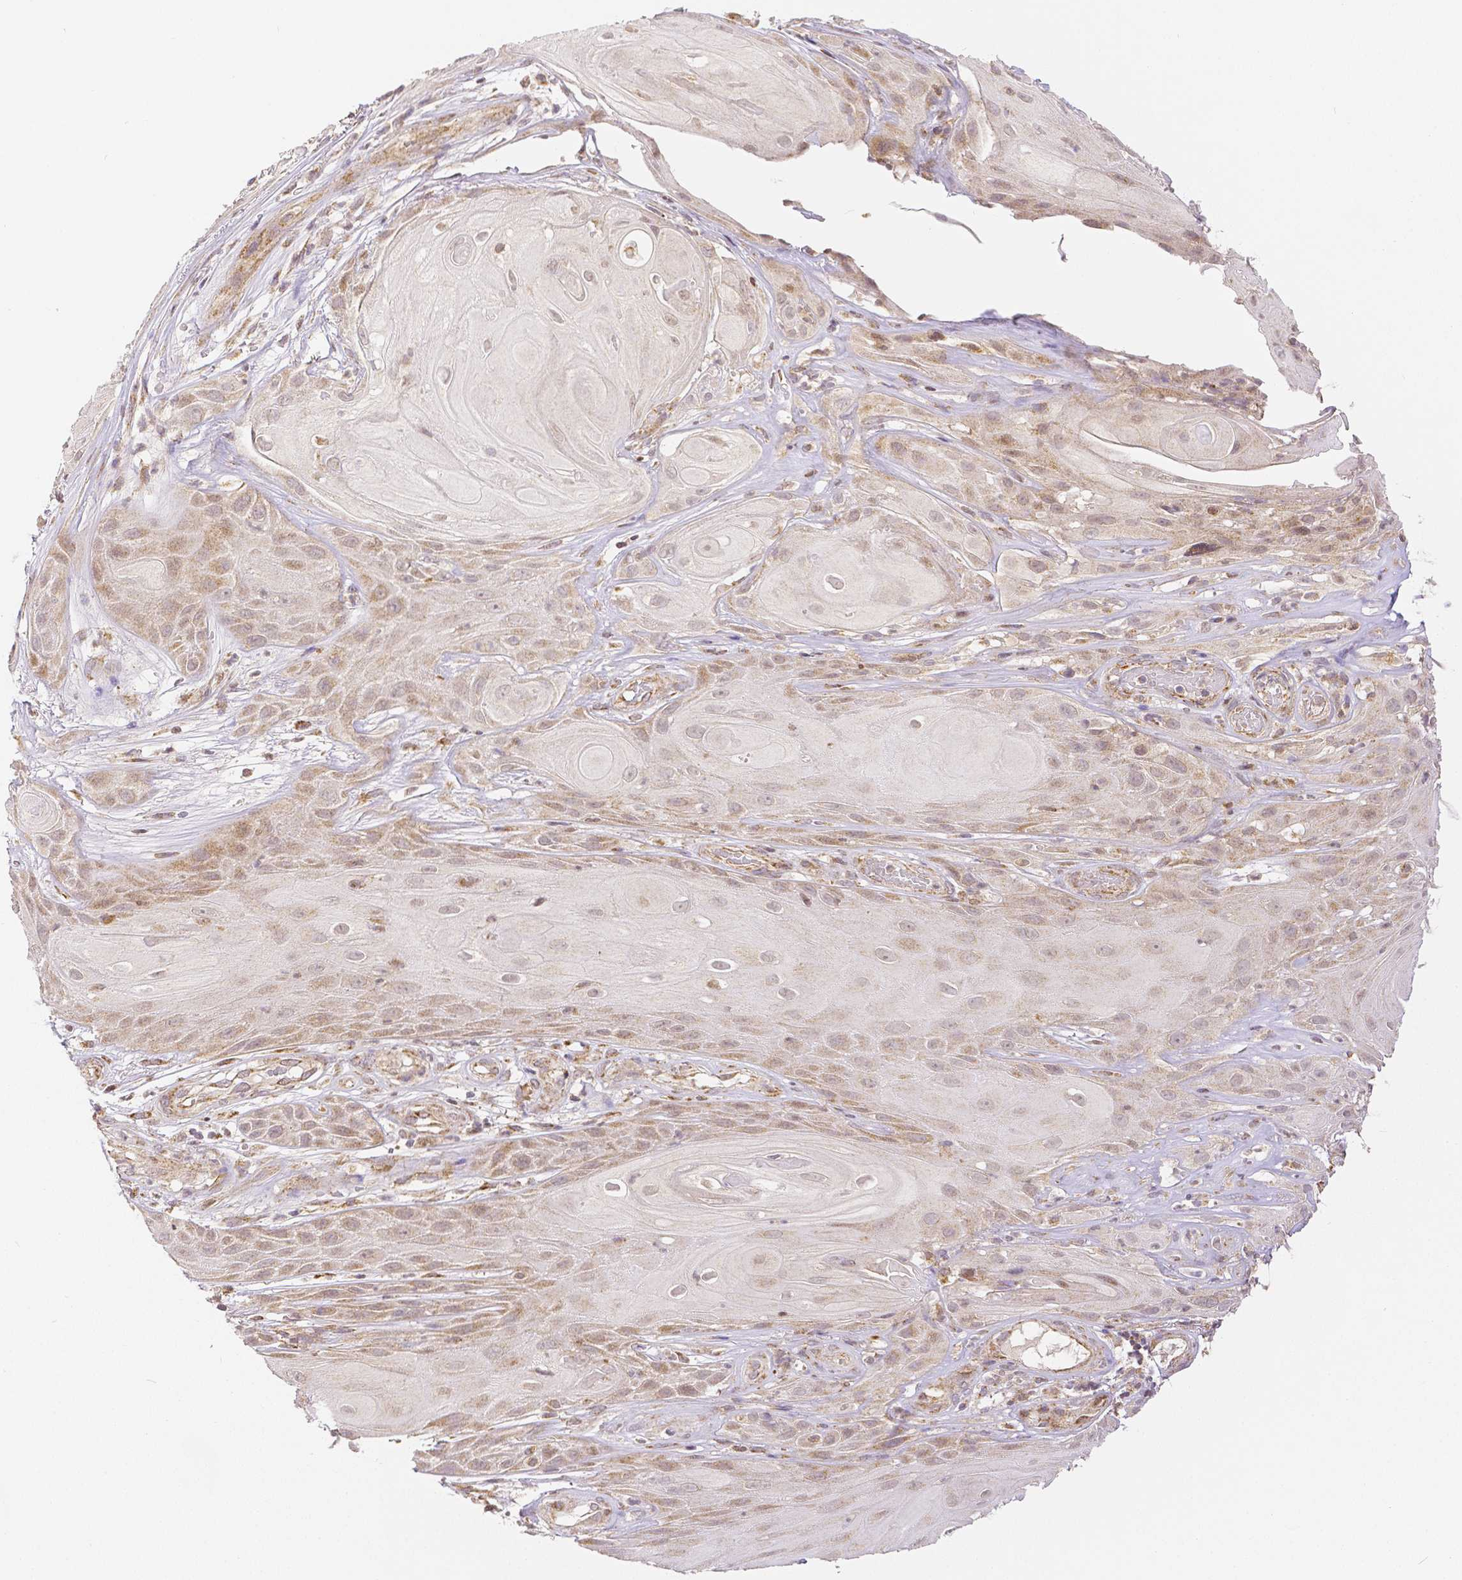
{"staining": {"intensity": "weak", "quantity": "25%-75%", "location": "cytoplasmic/membranous,nuclear"}, "tissue": "skin cancer", "cell_type": "Tumor cells", "image_type": "cancer", "snomed": [{"axis": "morphology", "description": "Squamous cell carcinoma, NOS"}, {"axis": "topography", "description": "Skin"}], "caption": "The photomicrograph displays immunohistochemical staining of skin cancer (squamous cell carcinoma). There is weak cytoplasmic/membranous and nuclear staining is appreciated in approximately 25%-75% of tumor cells.", "gene": "RHOT1", "patient": {"sex": "male", "age": 62}}